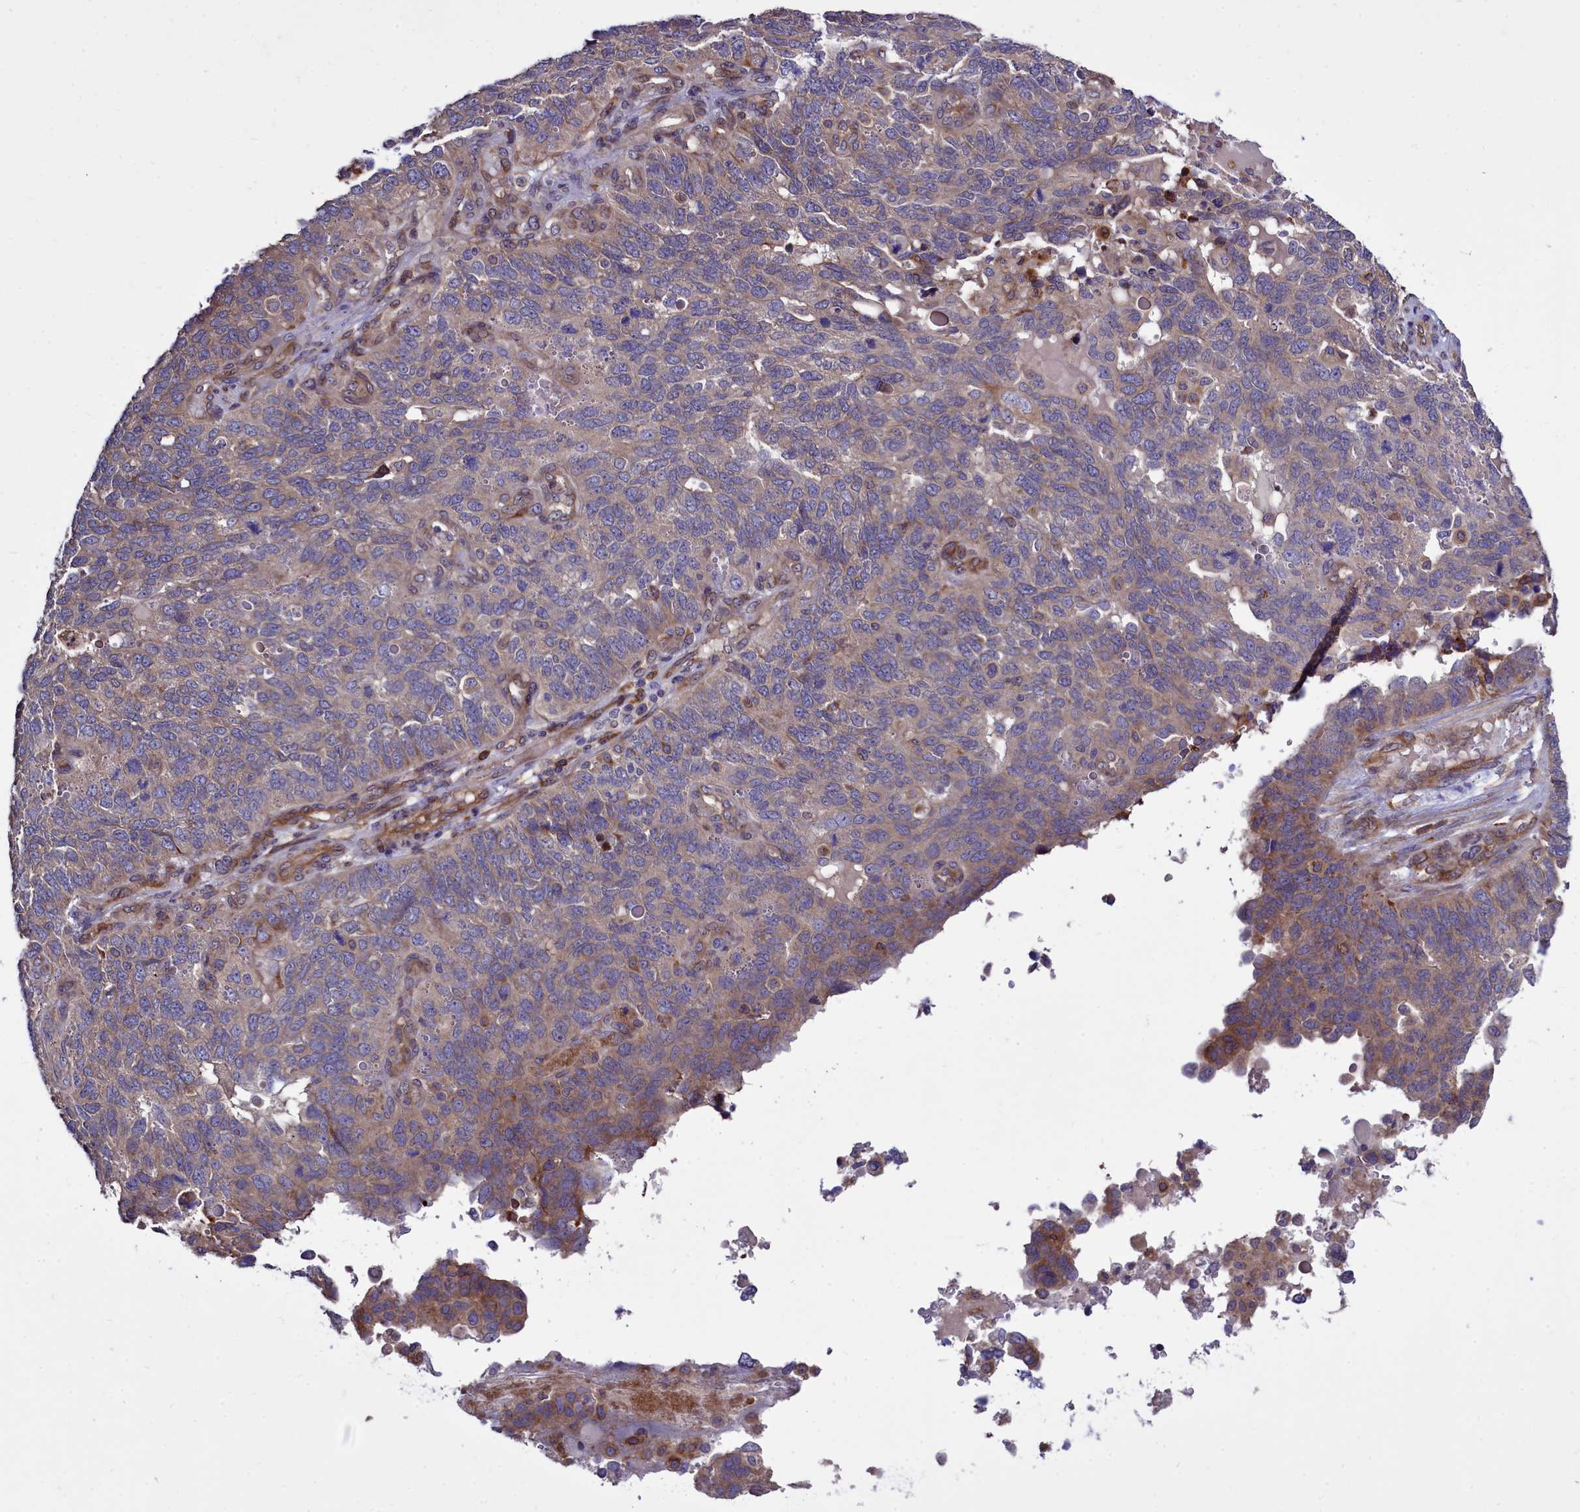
{"staining": {"intensity": "moderate", "quantity": "<25%", "location": "cytoplasmic/membranous"}, "tissue": "endometrial cancer", "cell_type": "Tumor cells", "image_type": "cancer", "snomed": [{"axis": "morphology", "description": "Adenocarcinoma, NOS"}, {"axis": "topography", "description": "Endometrium"}], "caption": "An image of adenocarcinoma (endometrial) stained for a protein demonstrates moderate cytoplasmic/membranous brown staining in tumor cells.", "gene": "RAPGEF4", "patient": {"sex": "female", "age": 66}}